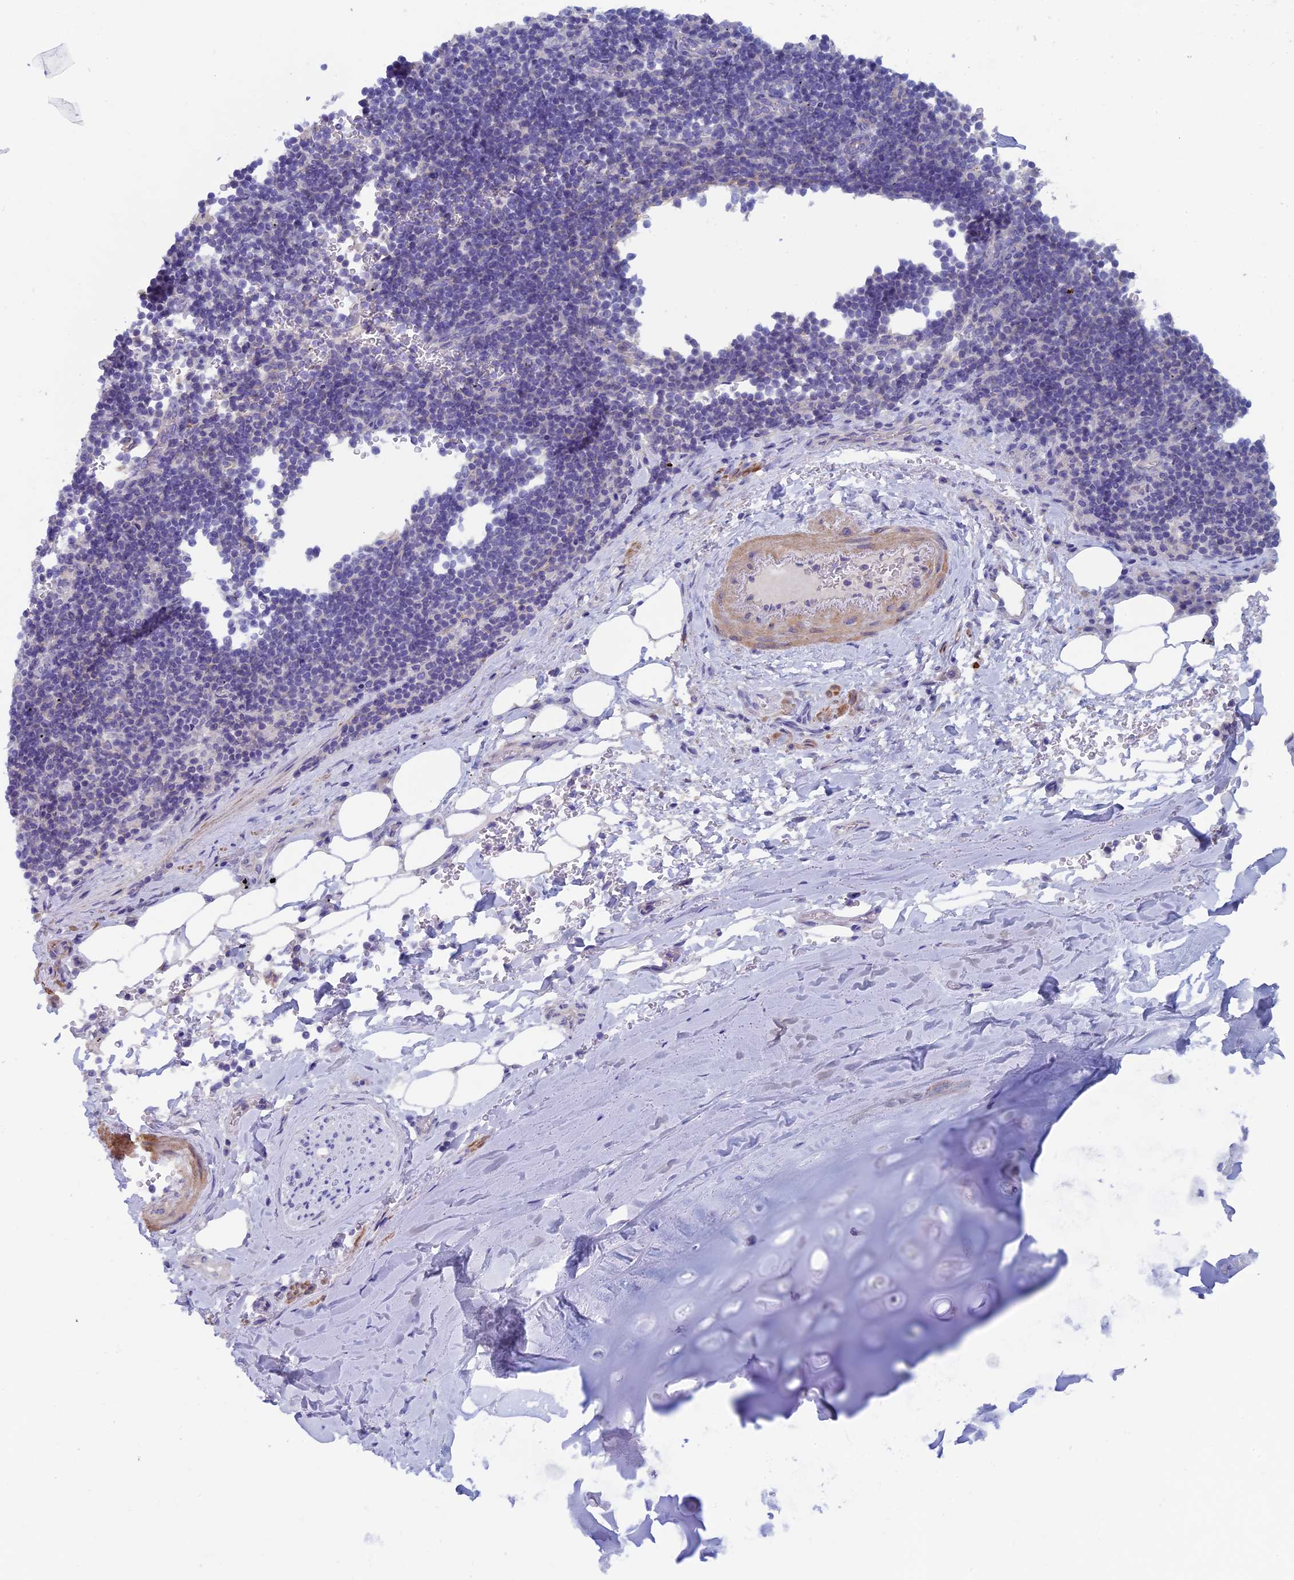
{"staining": {"intensity": "negative", "quantity": "none", "location": "none"}, "tissue": "adipose tissue", "cell_type": "Adipocytes", "image_type": "normal", "snomed": [{"axis": "morphology", "description": "Normal tissue, NOS"}, {"axis": "topography", "description": "Lymph node"}, {"axis": "topography", "description": "Cartilage tissue"}, {"axis": "topography", "description": "Bronchus"}], "caption": "An immunohistochemistry (IHC) micrograph of benign adipose tissue is shown. There is no staining in adipocytes of adipose tissue.", "gene": "ADH7", "patient": {"sex": "male", "age": 63}}